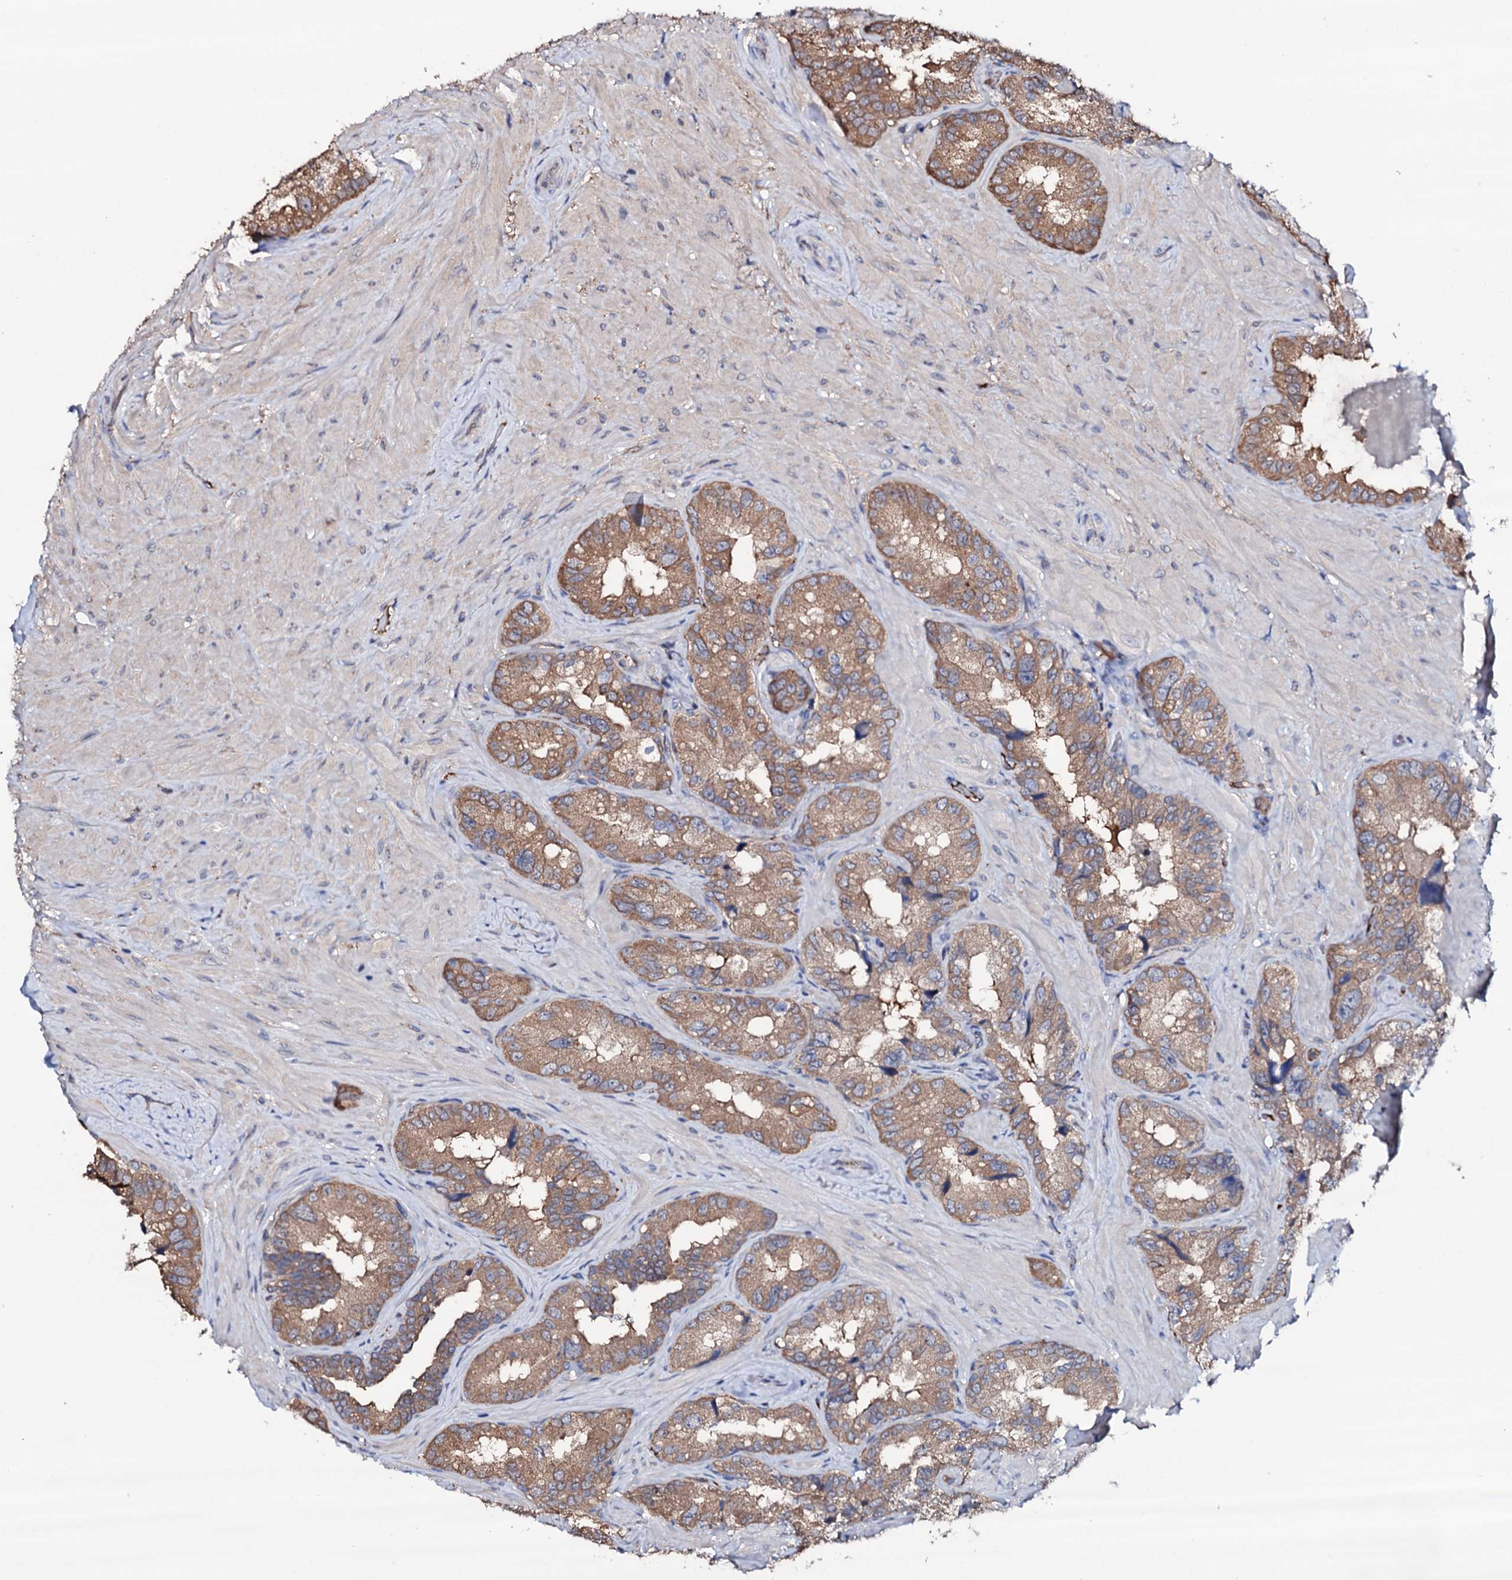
{"staining": {"intensity": "moderate", "quantity": ">75%", "location": "cytoplasmic/membranous"}, "tissue": "seminal vesicle", "cell_type": "Glandular cells", "image_type": "normal", "snomed": [{"axis": "morphology", "description": "Normal tissue, NOS"}, {"axis": "topography", "description": "Seminal veicle"}, {"axis": "topography", "description": "Peripheral nerve tissue"}], "caption": "A high-resolution micrograph shows immunohistochemistry (IHC) staining of unremarkable seminal vesicle, which exhibits moderate cytoplasmic/membranous positivity in approximately >75% of glandular cells.", "gene": "TCAF2C", "patient": {"sex": "male", "age": 67}}